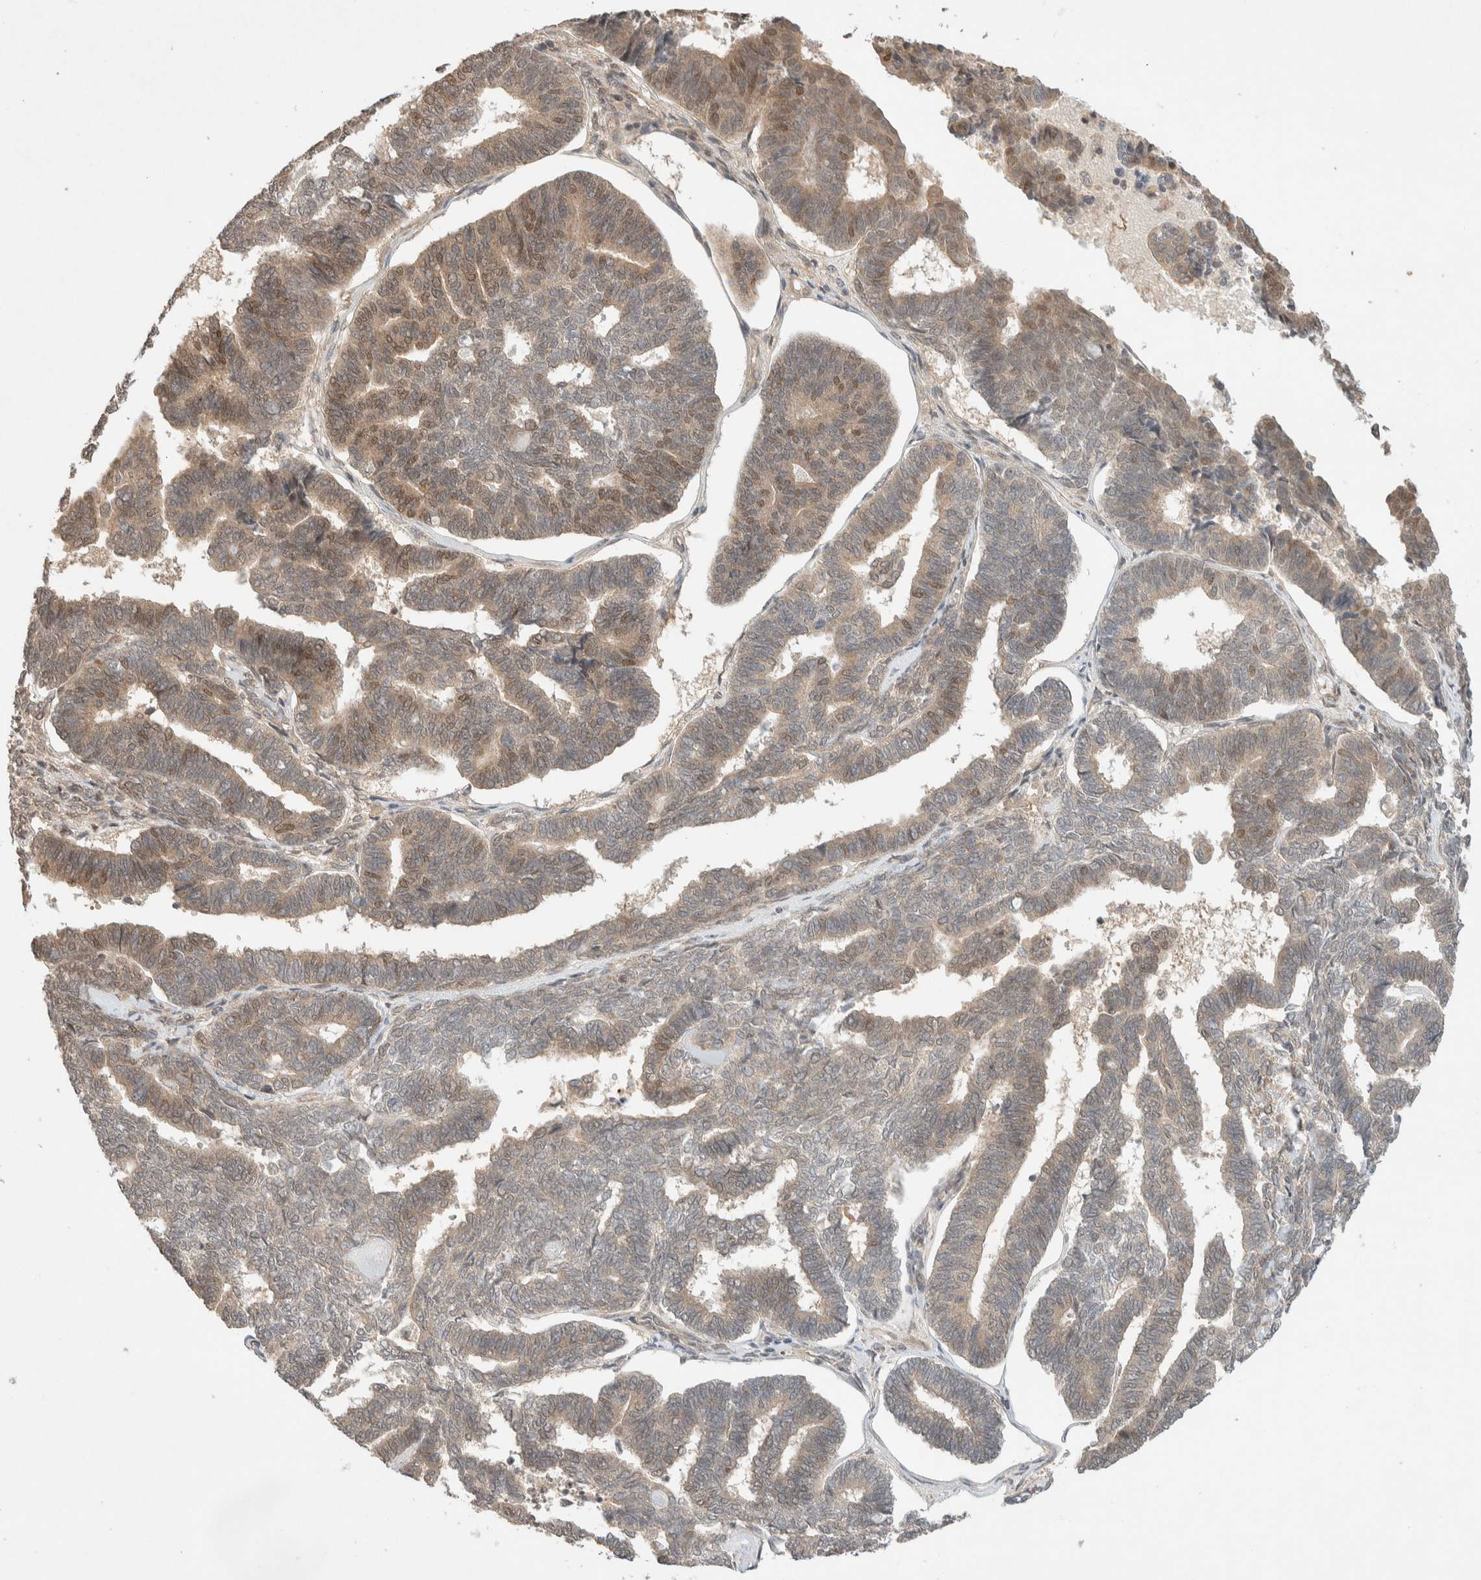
{"staining": {"intensity": "weak", "quantity": ">75%", "location": "cytoplasmic/membranous,nuclear"}, "tissue": "endometrial cancer", "cell_type": "Tumor cells", "image_type": "cancer", "snomed": [{"axis": "morphology", "description": "Adenocarcinoma, NOS"}, {"axis": "topography", "description": "Endometrium"}], "caption": "Endometrial adenocarcinoma was stained to show a protein in brown. There is low levels of weak cytoplasmic/membranous and nuclear positivity in approximately >75% of tumor cells.", "gene": "THRA", "patient": {"sex": "female", "age": 70}}